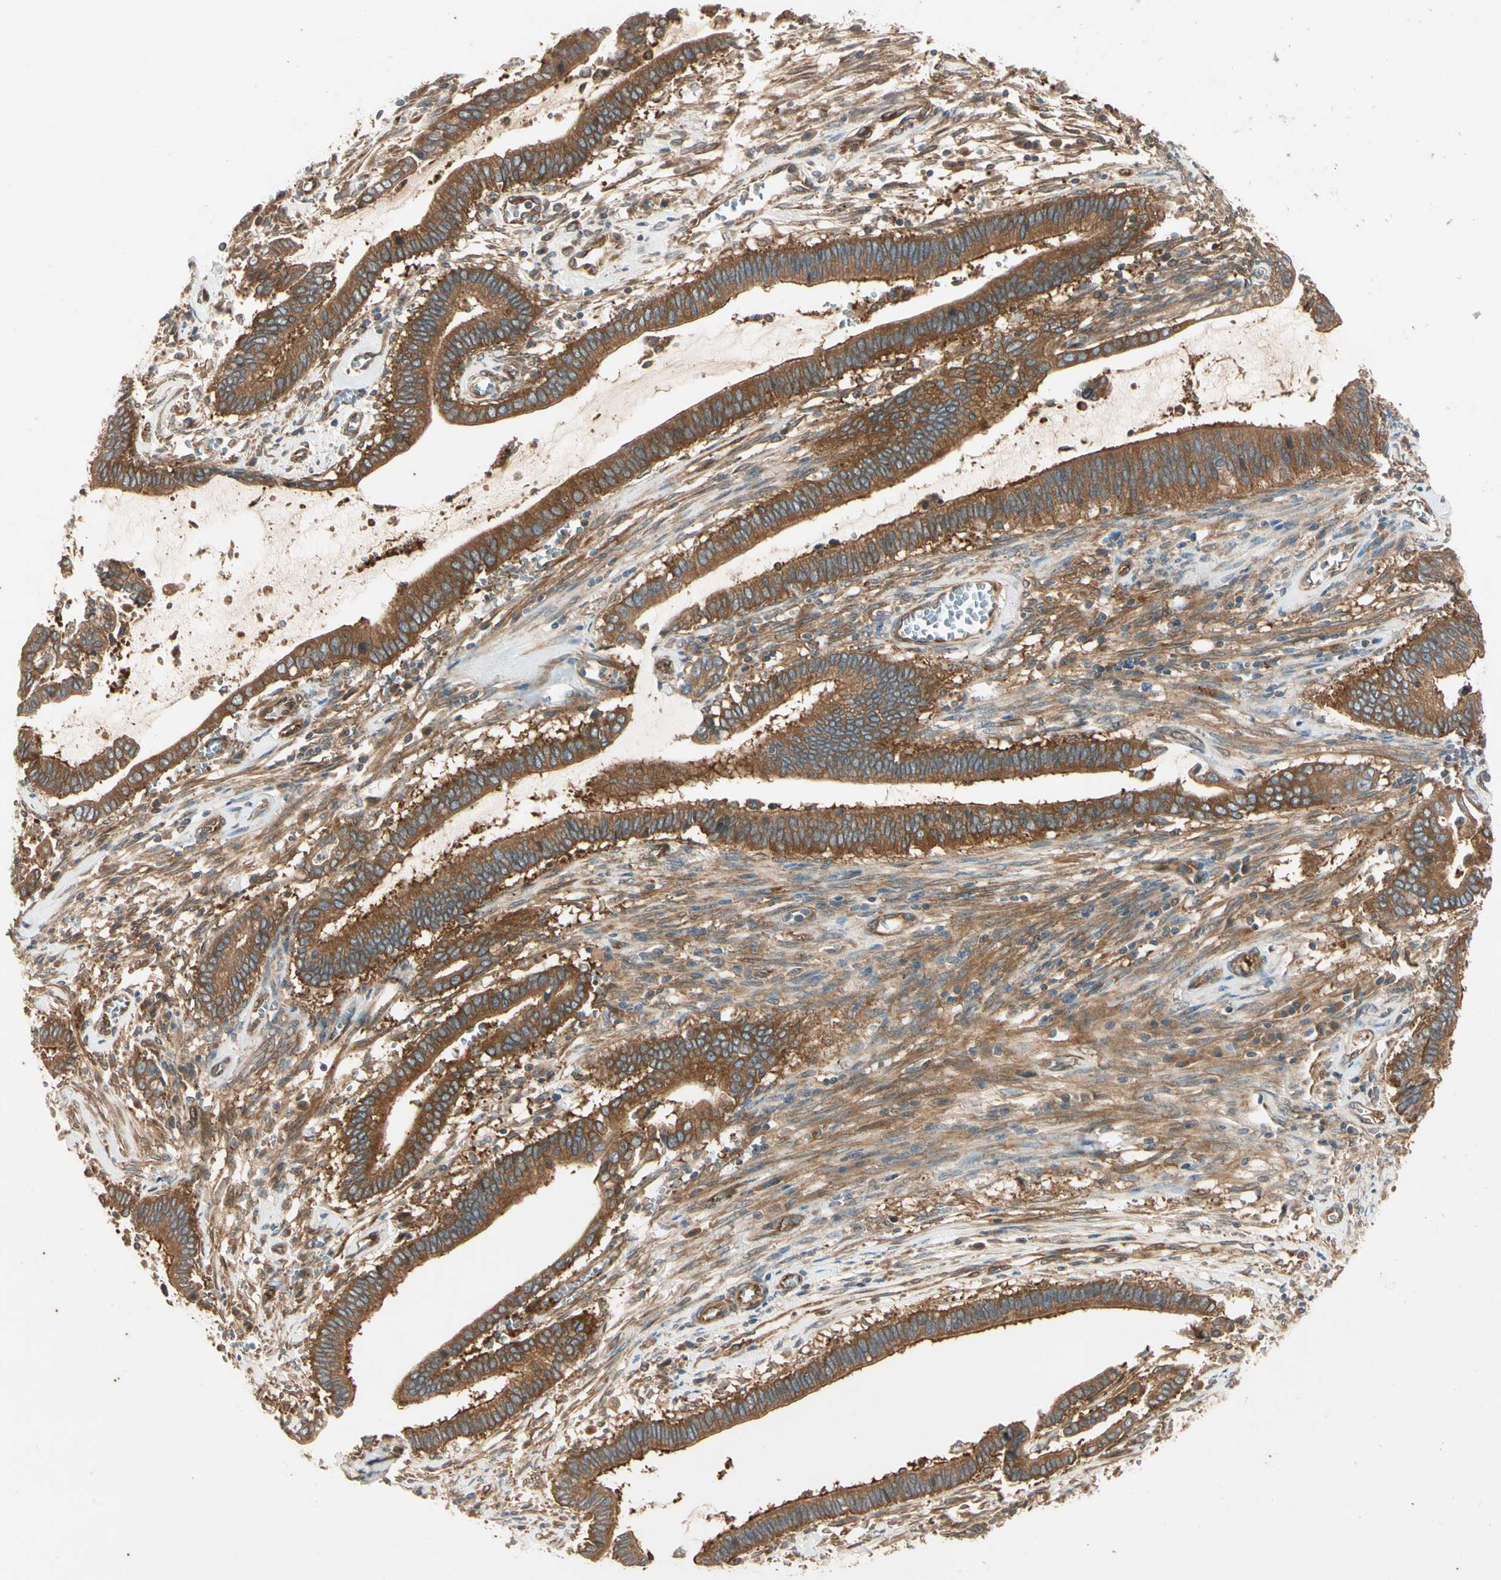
{"staining": {"intensity": "strong", "quantity": ">75%", "location": "cytoplasmic/membranous"}, "tissue": "cervical cancer", "cell_type": "Tumor cells", "image_type": "cancer", "snomed": [{"axis": "morphology", "description": "Adenocarcinoma, NOS"}, {"axis": "topography", "description": "Cervix"}], "caption": "A photomicrograph of human cervical adenocarcinoma stained for a protein demonstrates strong cytoplasmic/membranous brown staining in tumor cells. Immunohistochemistry (ihc) stains the protein in brown and the nuclei are stained blue.", "gene": "ROCK2", "patient": {"sex": "female", "age": 44}}